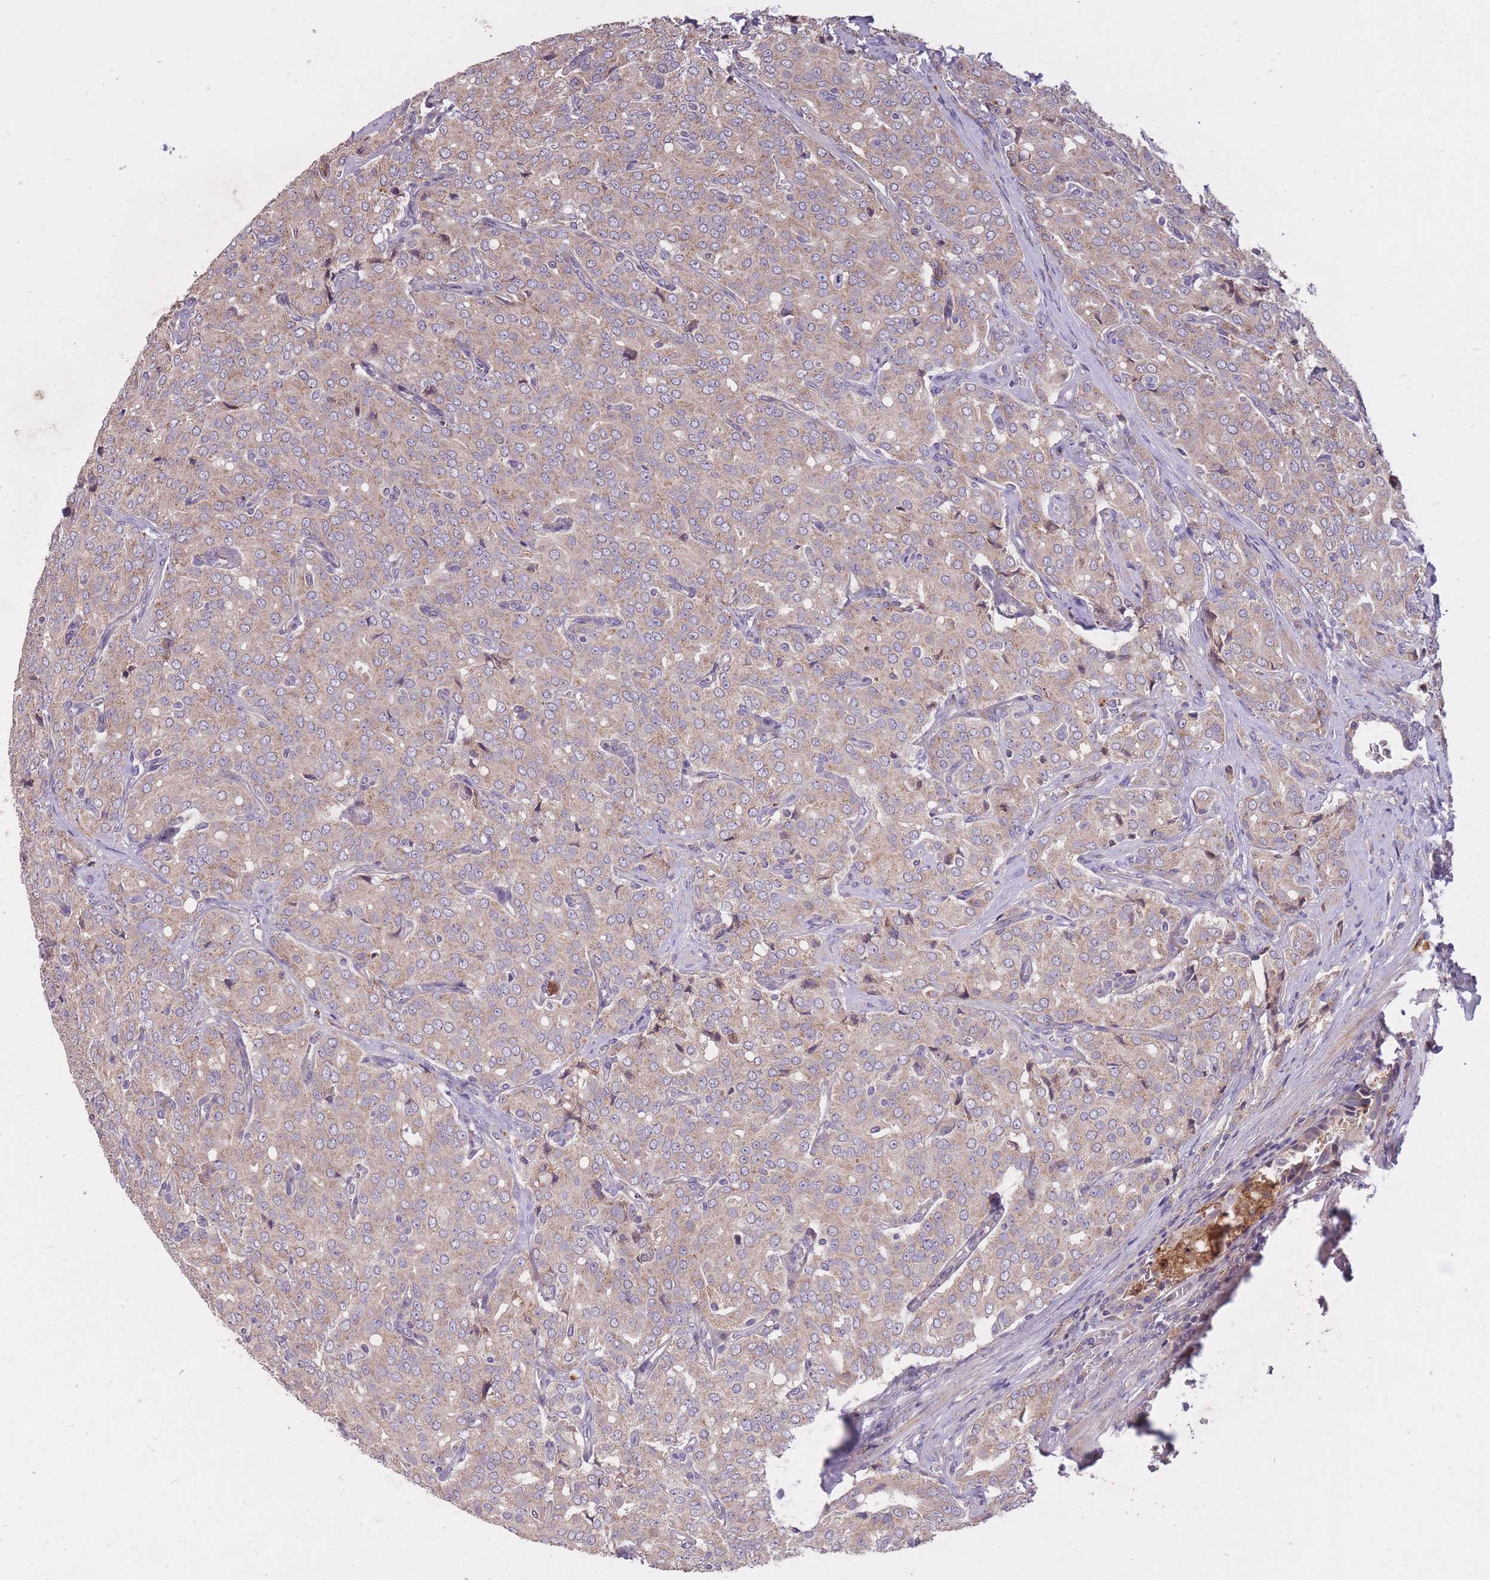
{"staining": {"intensity": "weak", "quantity": ">75%", "location": "cytoplasmic/membranous"}, "tissue": "prostate cancer", "cell_type": "Tumor cells", "image_type": "cancer", "snomed": [{"axis": "morphology", "description": "Adenocarcinoma, High grade"}, {"axis": "topography", "description": "Prostate"}], "caption": "Prostate high-grade adenocarcinoma stained with a protein marker displays weak staining in tumor cells.", "gene": "IGF2BP2", "patient": {"sex": "male", "age": 68}}